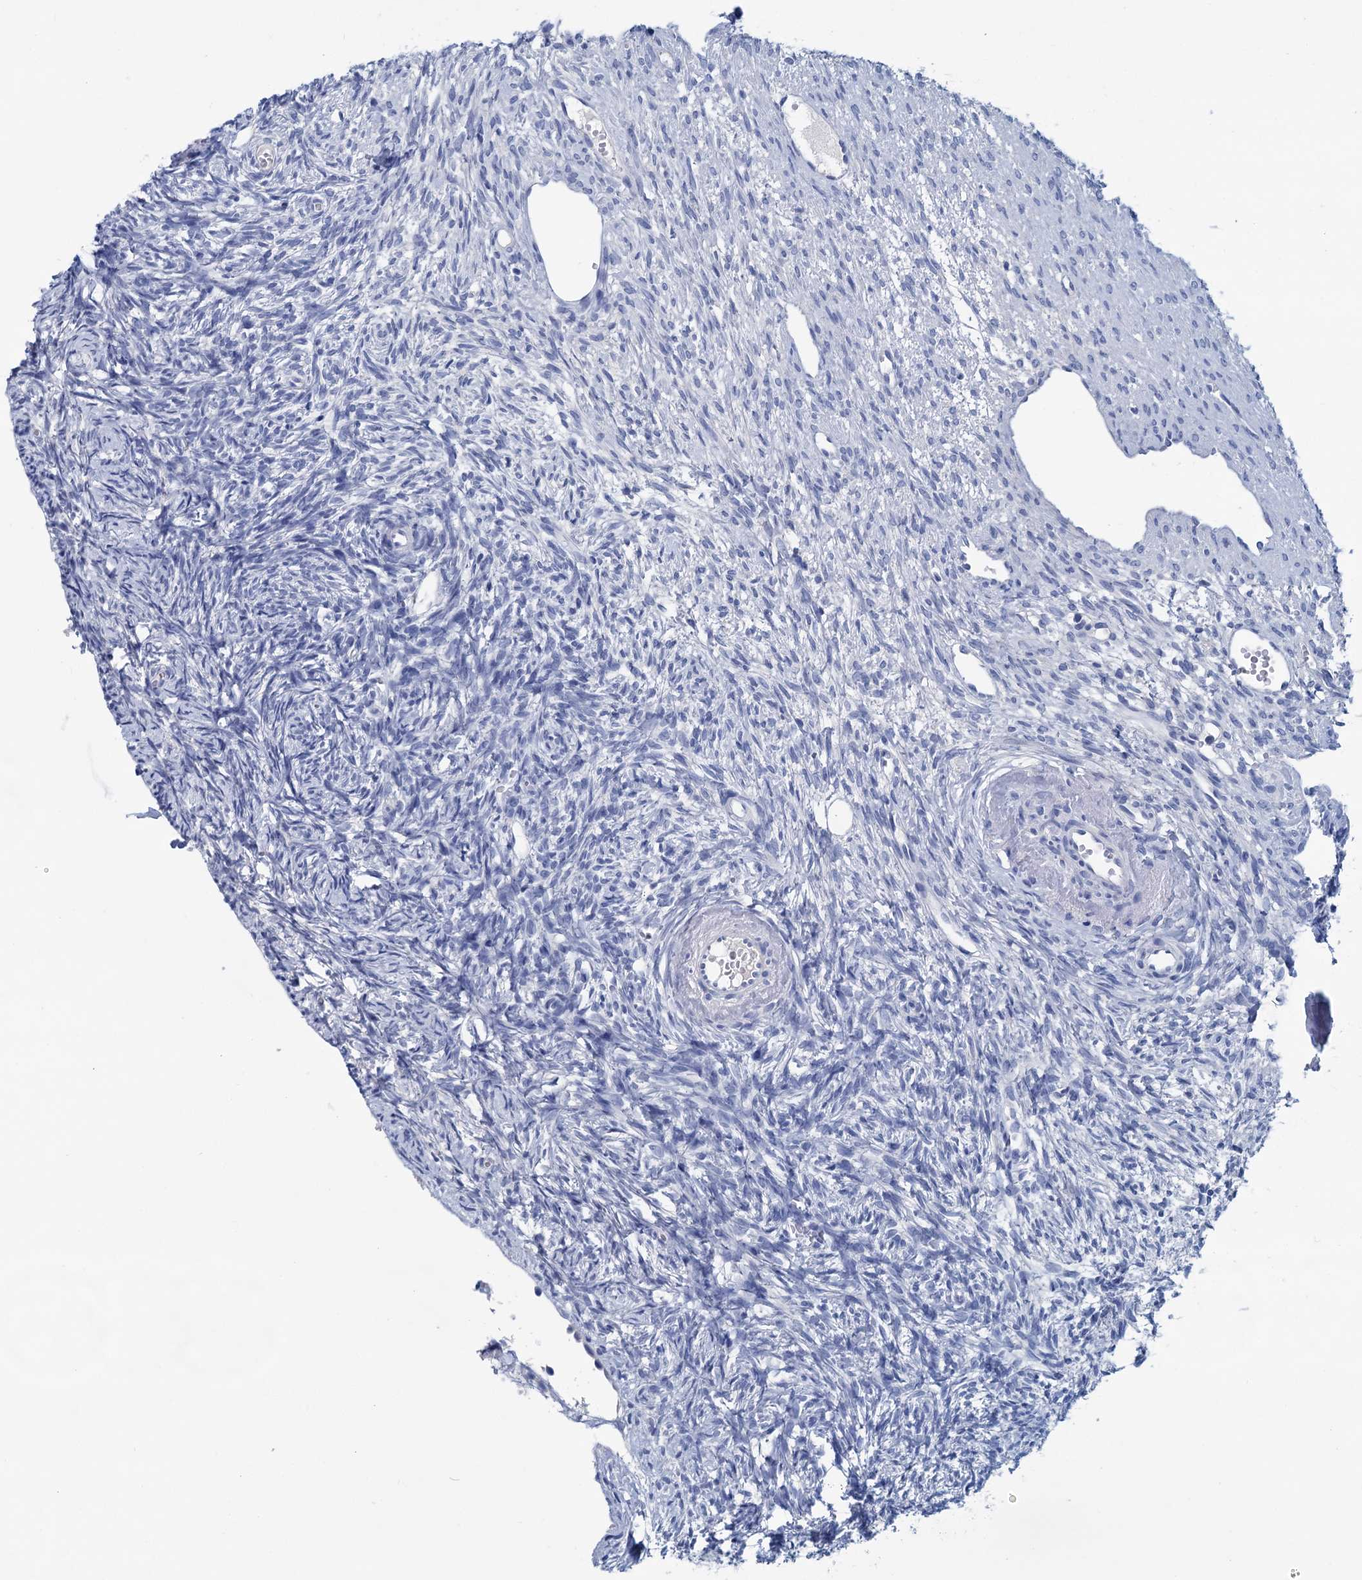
{"staining": {"intensity": "negative", "quantity": "none", "location": "none"}, "tissue": "ovary", "cell_type": "Ovarian stroma cells", "image_type": "normal", "snomed": [{"axis": "morphology", "description": "Normal tissue, NOS"}, {"axis": "topography", "description": "Ovary"}], "caption": "This is a micrograph of IHC staining of unremarkable ovary, which shows no staining in ovarian stroma cells.", "gene": "MYOZ3", "patient": {"sex": "female", "age": 51}}